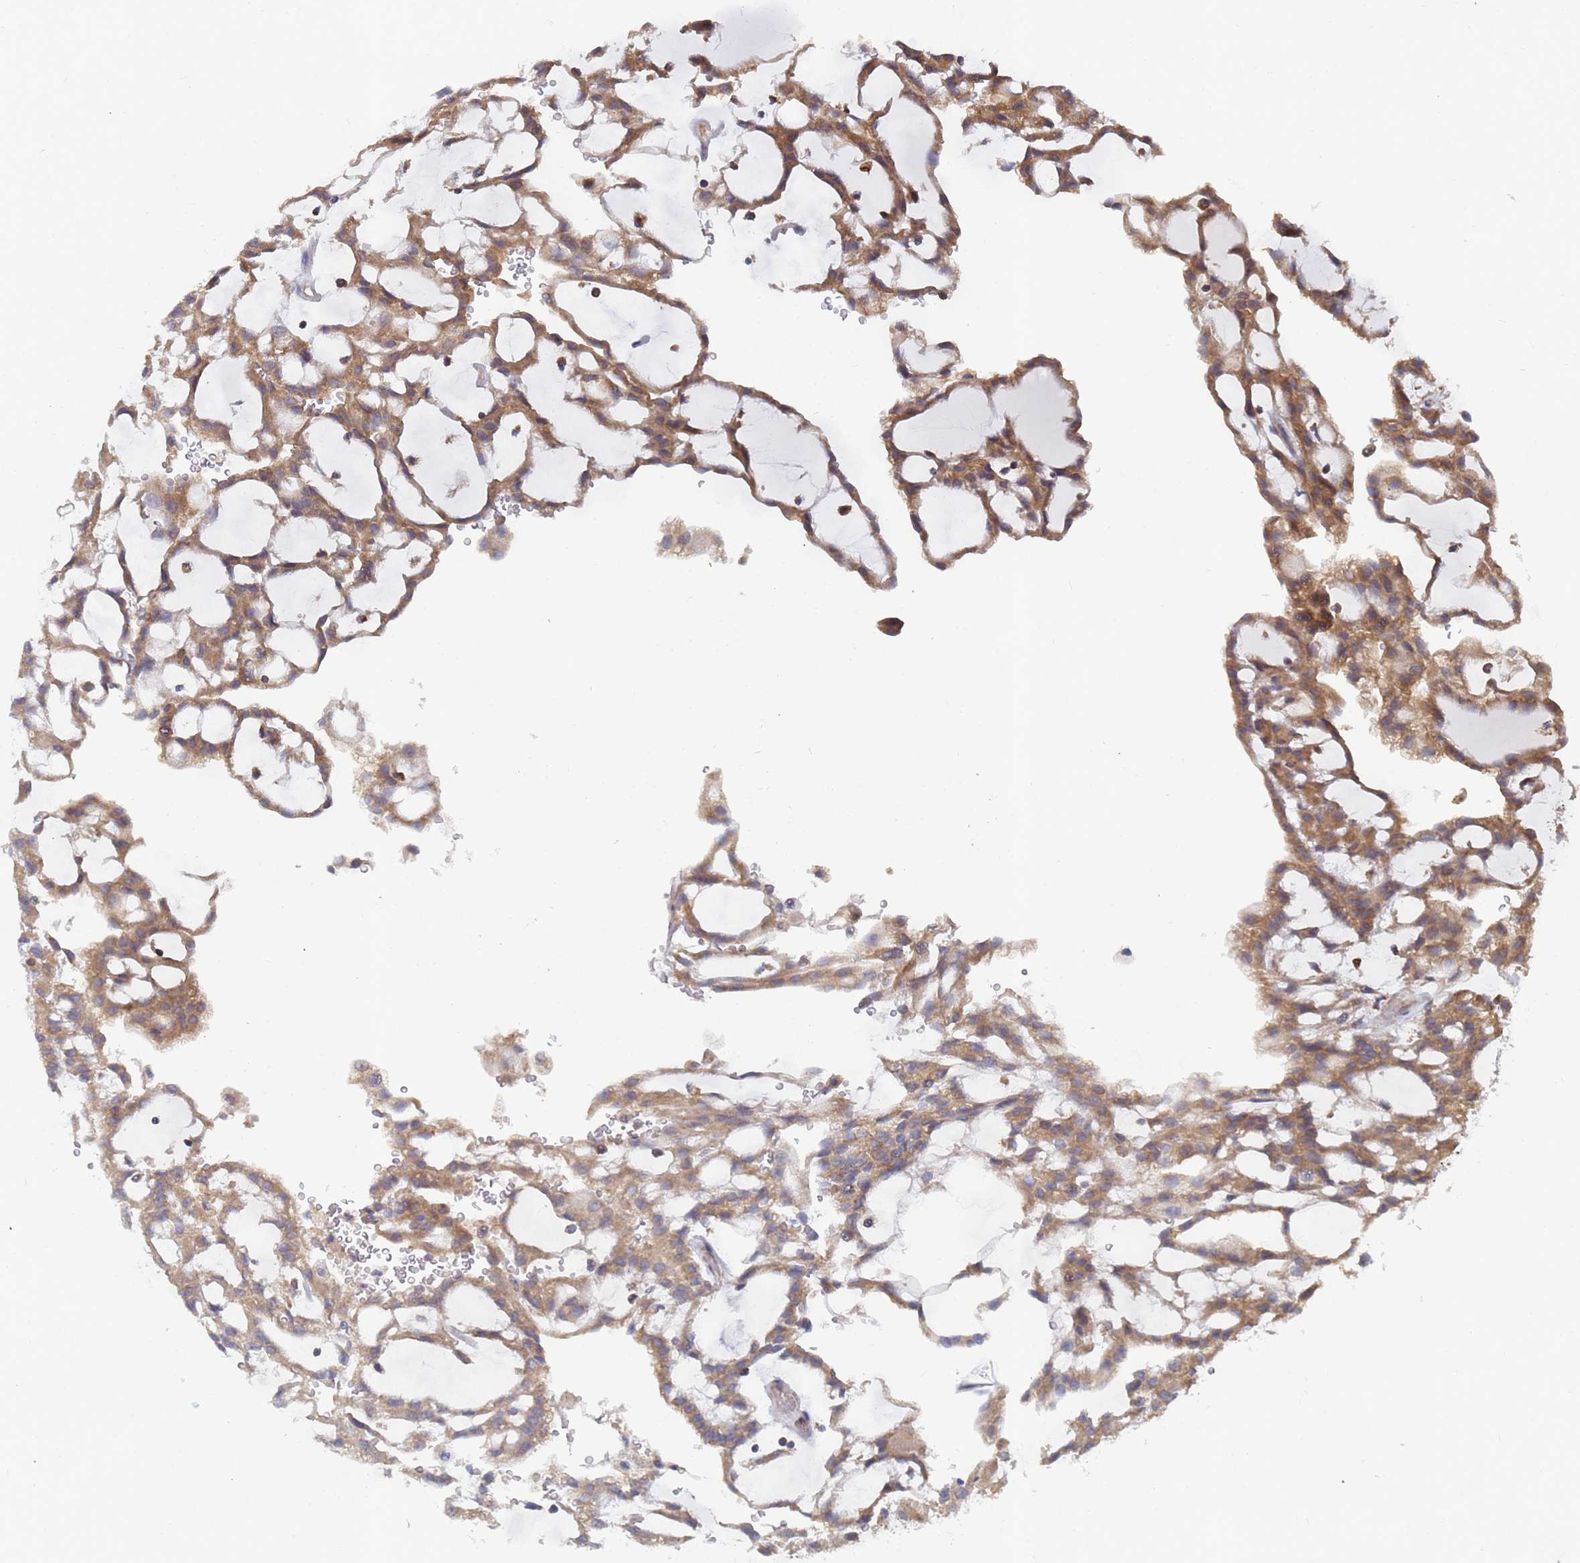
{"staining": {"intensity": "moderate", "quantity": ">75%", "location": "cytoplasmic/membranous"}, "tissue": "renal cancer", "cell_type": "Tumor cells", "image_type": "cancer", "snomed": [{"axis": "morphology", "description": "Adenocarcinoma, NOS"}, {"axis": "topography", "description": "Kidney"}], "caption": "Moderate cytoplasmic/membranous protein staining is present in approximately >75% of tumor cells in renal adenocarcinoma. (DAB = brown stain, brightfield microscopy at high magnification).", "gene": "ALS2CL", "patient": {"sex": "male", "age": 63}}